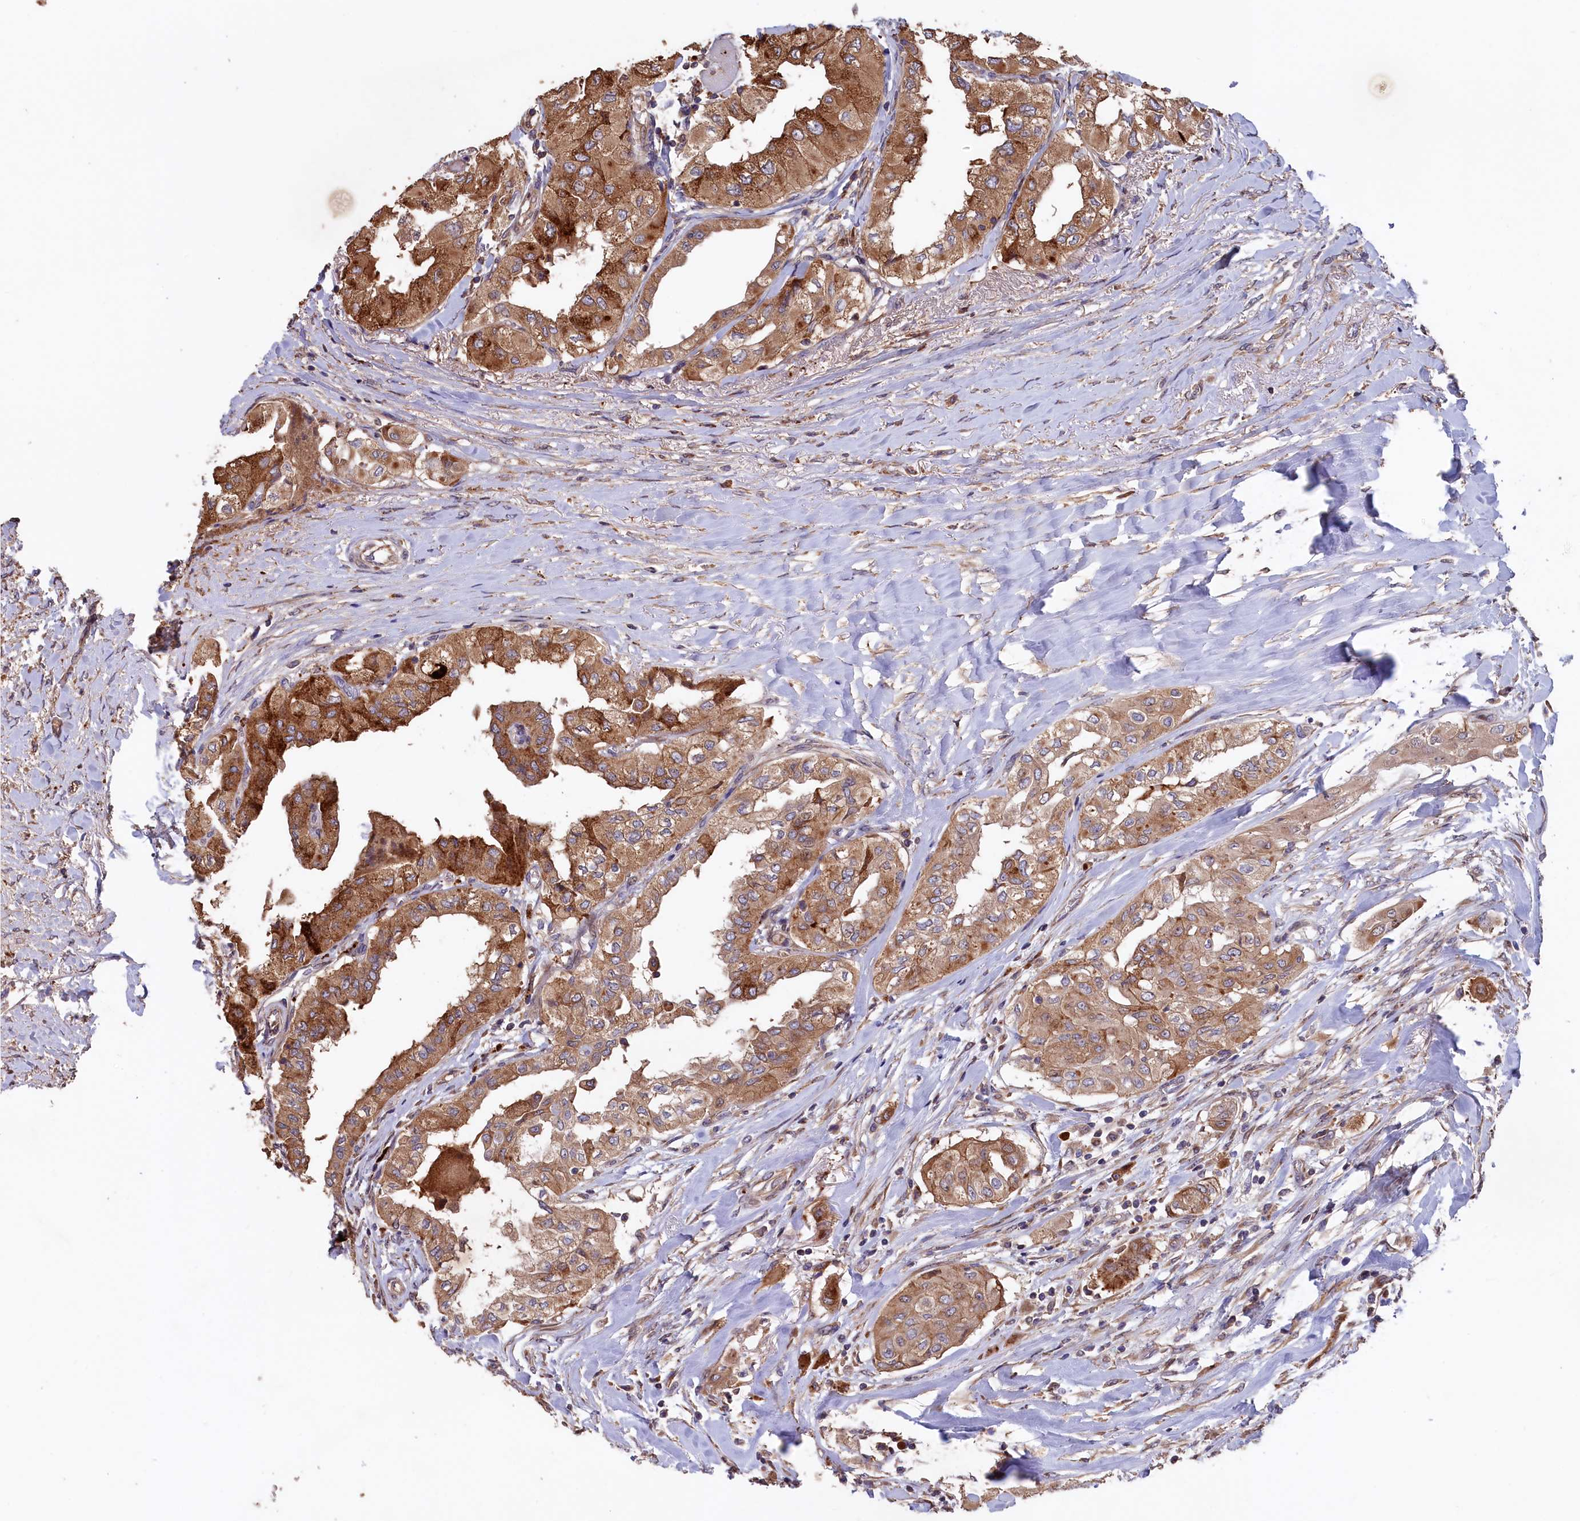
{"staining": {"intensity": "moderate", "quantity": ">75%", "location": "cytoplasmic/membranous"}, "tissue": "thyroid cancer", "cell_type": "Tumor cells", "image_type": "cancer", "snomed": [{"axis": "morphology", "description": "Papillary adenocarcinoma, NOS"}, {"axis": "topography", "description": "Thyroid gland"}], "caption": "A high-resolution histopathology image shows immunohistochemistry staining of thyroid cancer (papillary adenocarcinoma), which exhibits moderate cytoplasmic/membranous expression in approximately >75% of tumor cells.", "gene": "GREB1L", "patient": {"sex": "female", "age": 59}}